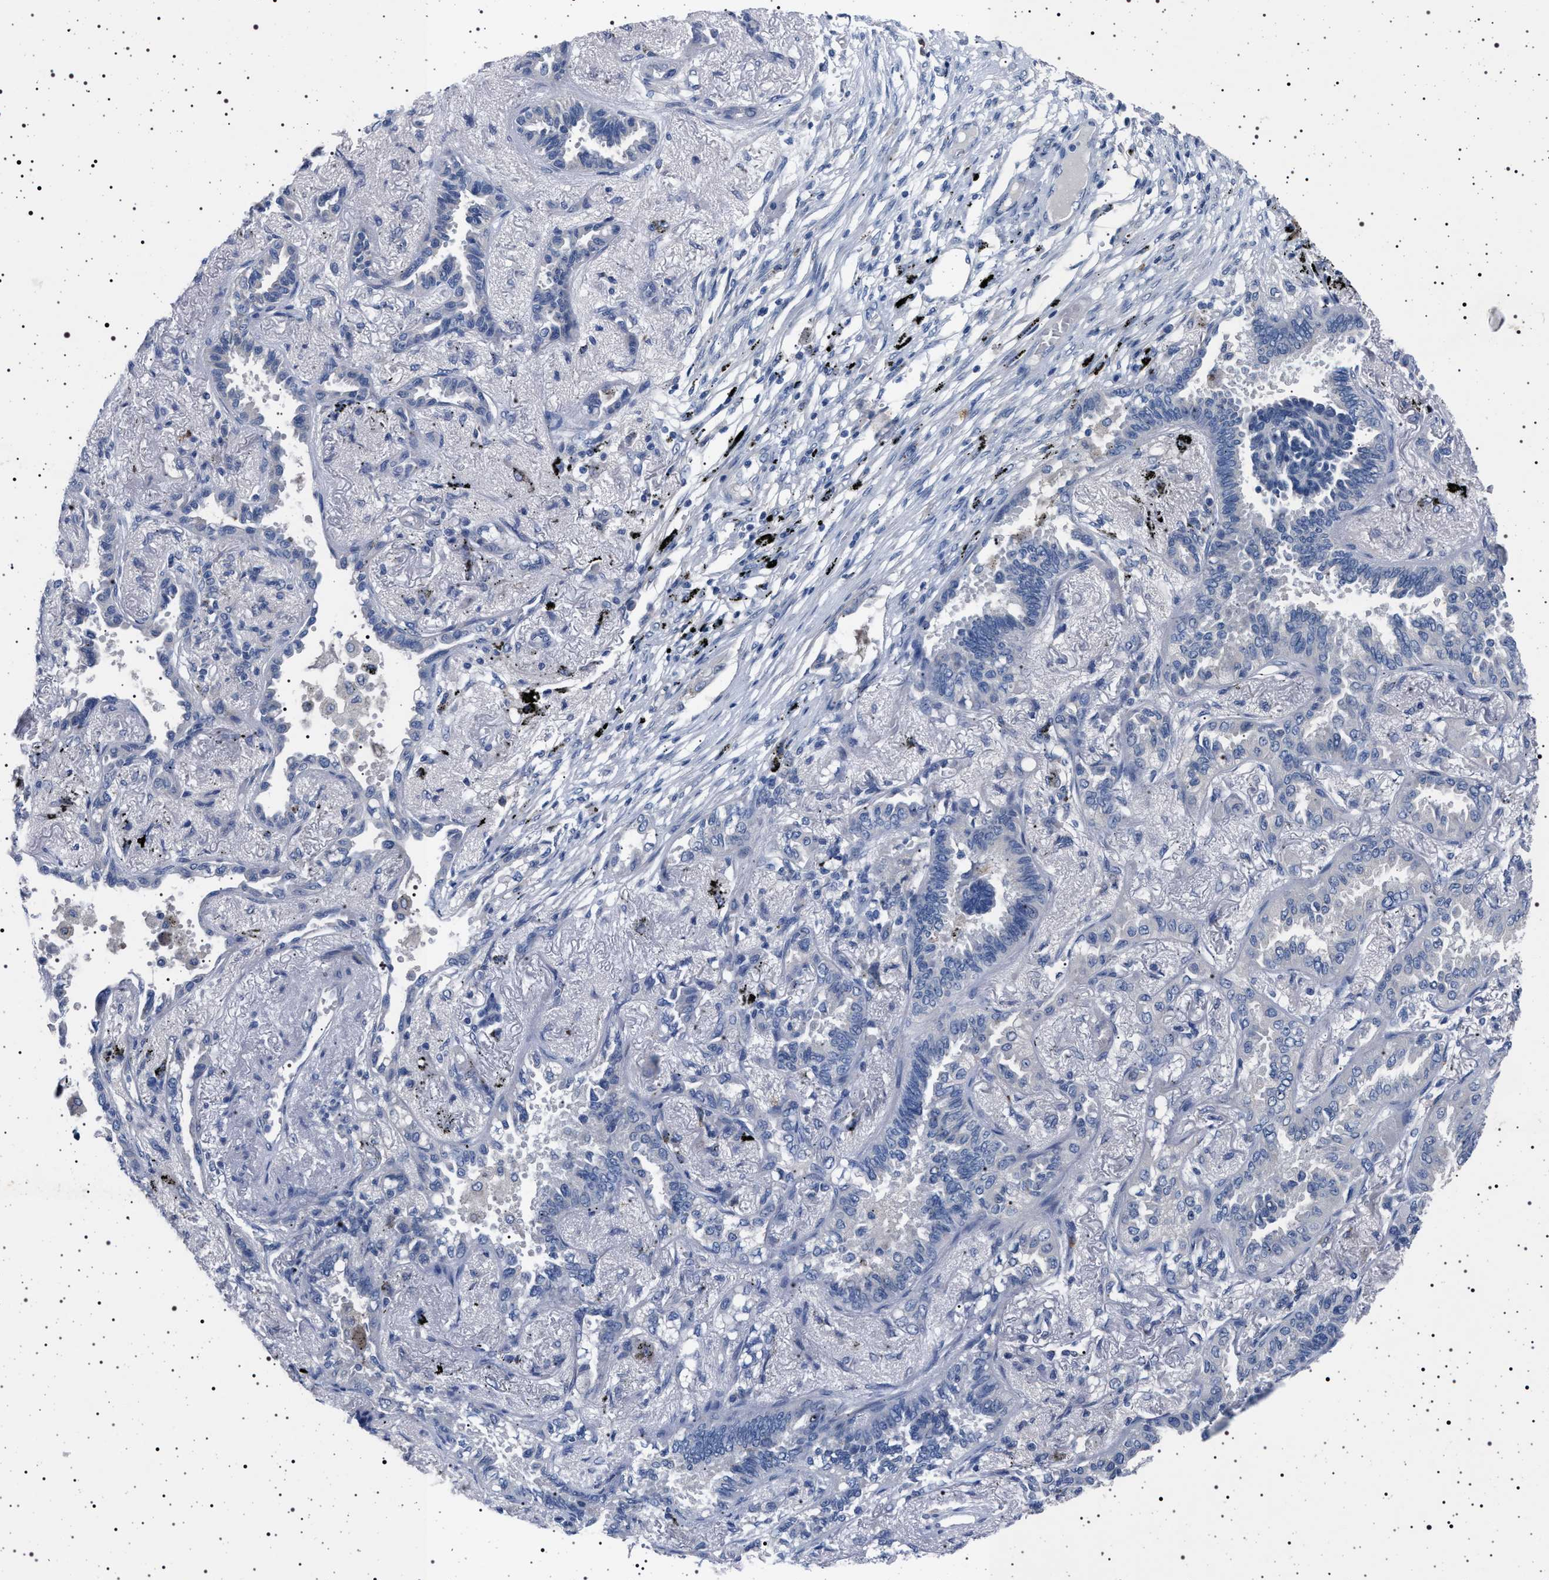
{"staining": {"intensity": "negative", "quantity": "none", "location": "none"}, "tissue": "lung cancer", "cell_type": "Tumor cells", "image_type": "cancer", "snomed": [{"axis": "morphology", "description": "Adenocarcinoma, NOS"}, {"axis": "topography", "description": "Lung"}], "caption": "The immunohistochemistry micrograph has no significant positivity in tumor cells of lung adenocarcinoma tissue.", "gene": "NAT9", "patient": {"sex": "male", "age": 59}}